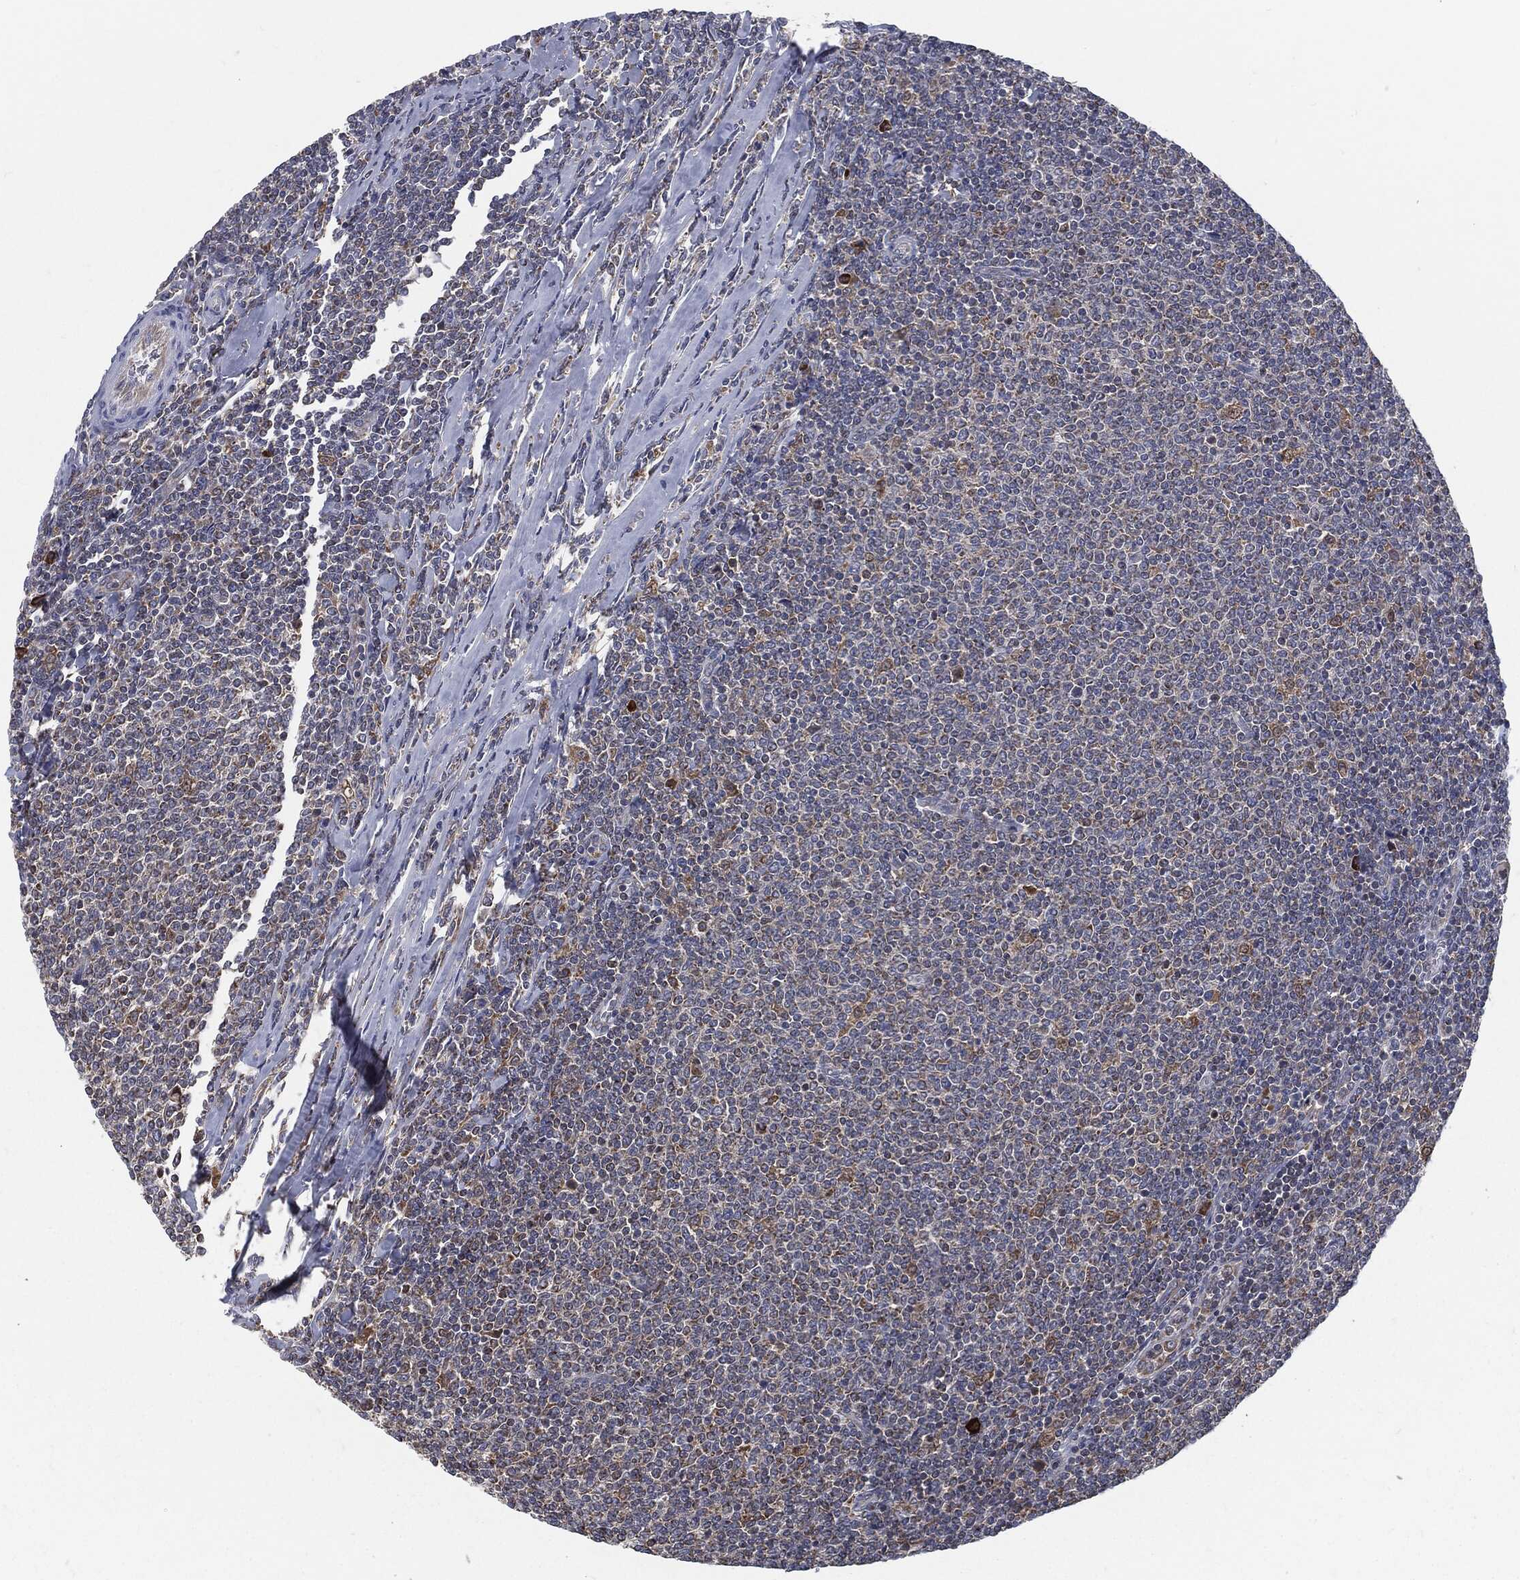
{"staining": {"intensity": "moderate", "quantity": "<25%", "location": "cytoplasmic/membranous"}, "tissue": "lymphoma", "cell_type": "Tumor cells", "image_type": "cancer", "snomed": [{"axis": "morphology", "description": "Malignant lymphoma, non-Hodgkin's type, Low grade"}, {"axis": "topography", "description": "Lymph node"}], "caption": "A photomicrograph of lymphoma stained for a protein exhibits moderate cytoplasmic/membranous brown staining in tumor cells.", "gene": "PRDX4", "patient": {"sex": "male", "age": 52}}